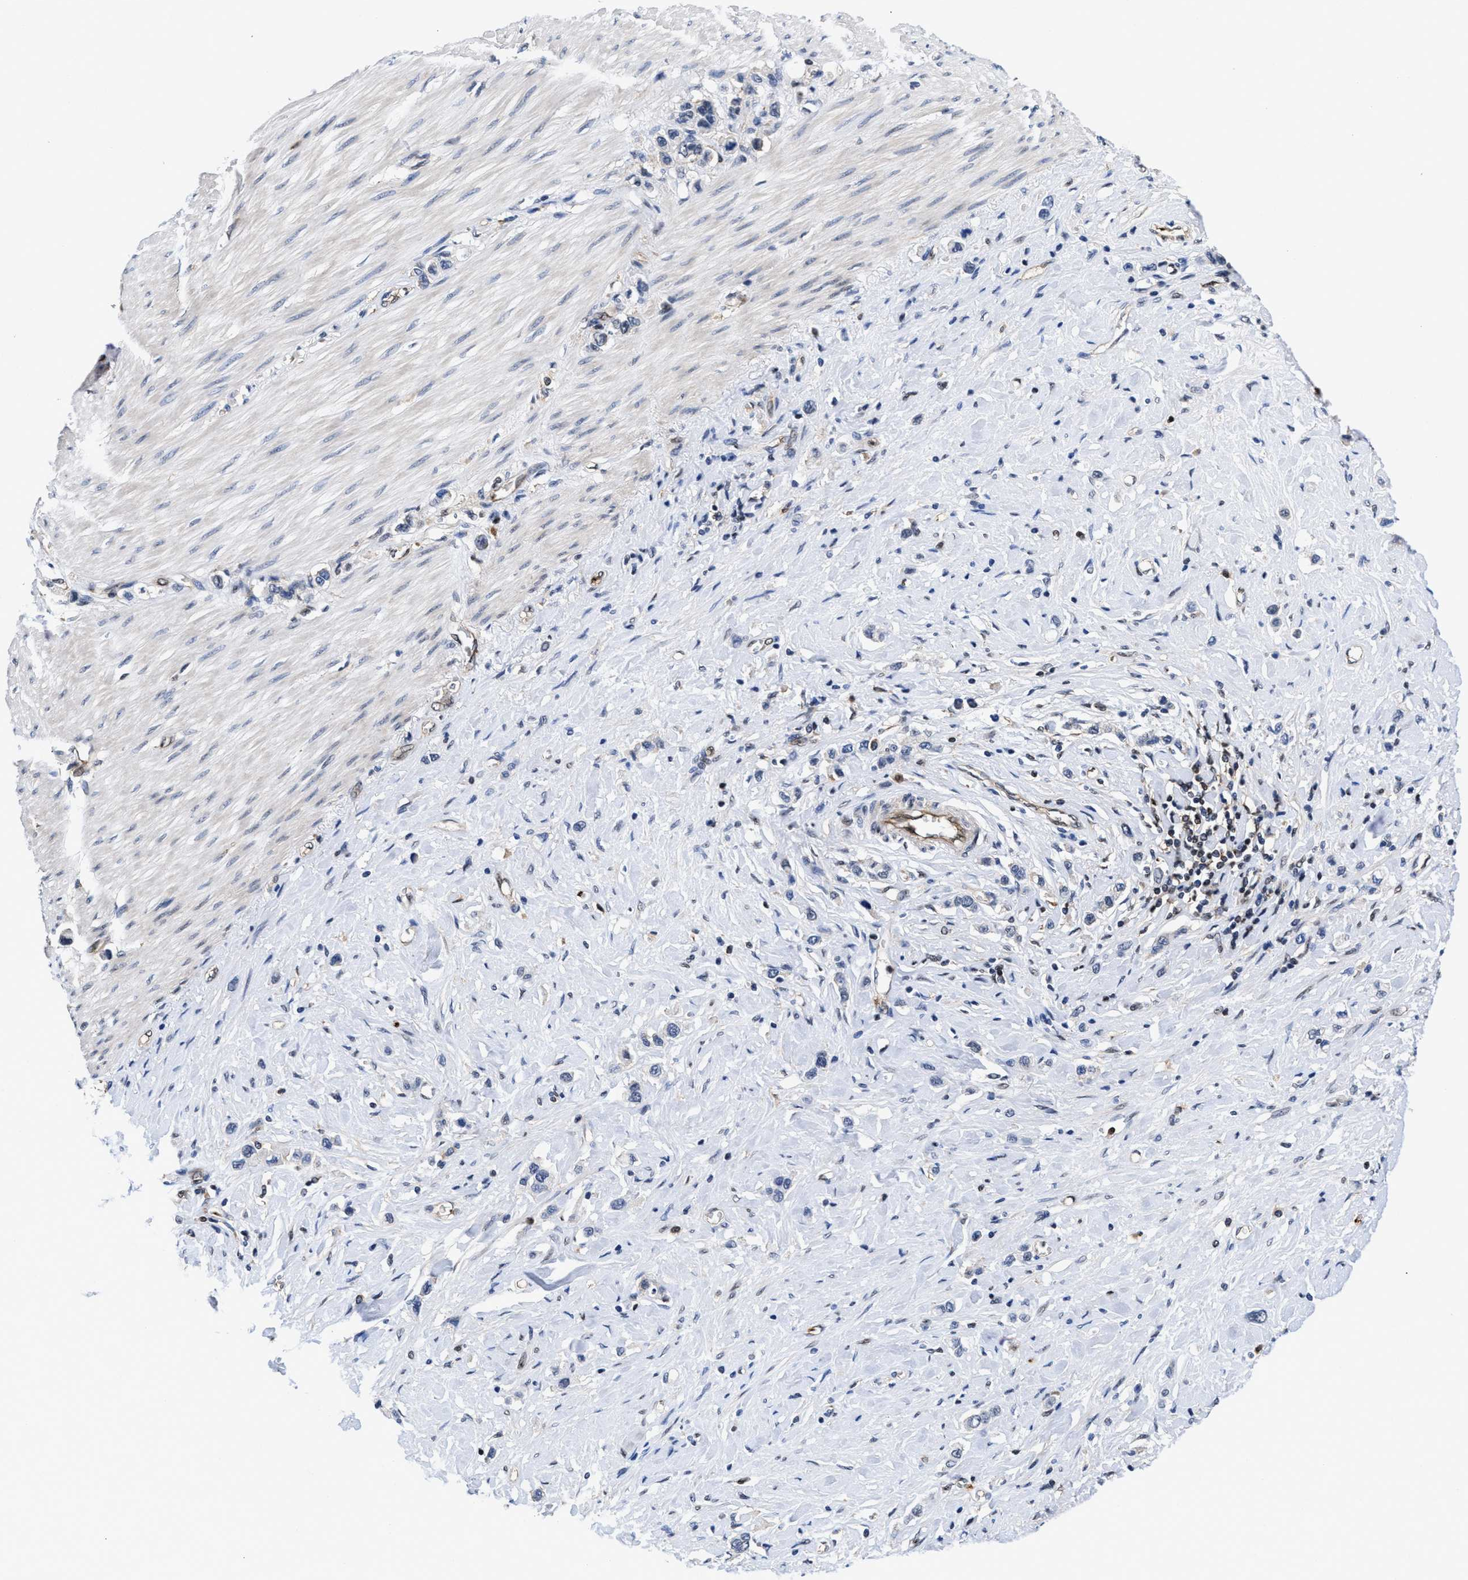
{"staining": {"intensity": "negative", "quantity": "none", "location": "none"}, "tissue": "stomach cancer", "cell_type": "Tumor cells", "image_type": "cancer", "snomed": [{"axis": "morphology", "description": "Adenocarcinoma, NOS"}, {"axis": "topography", "description": "Stomach"}], "caption": "Photomicrograph shows no protein staining in tumor cells of stomach cancer tissue. (Brightfield microscopy of DAB (3,3'-diaminobenzidine) immunohistochemistry (IHC) at high magnification).", "gene": "ACLY", "patient": {"sex": "female", "age": 65}}